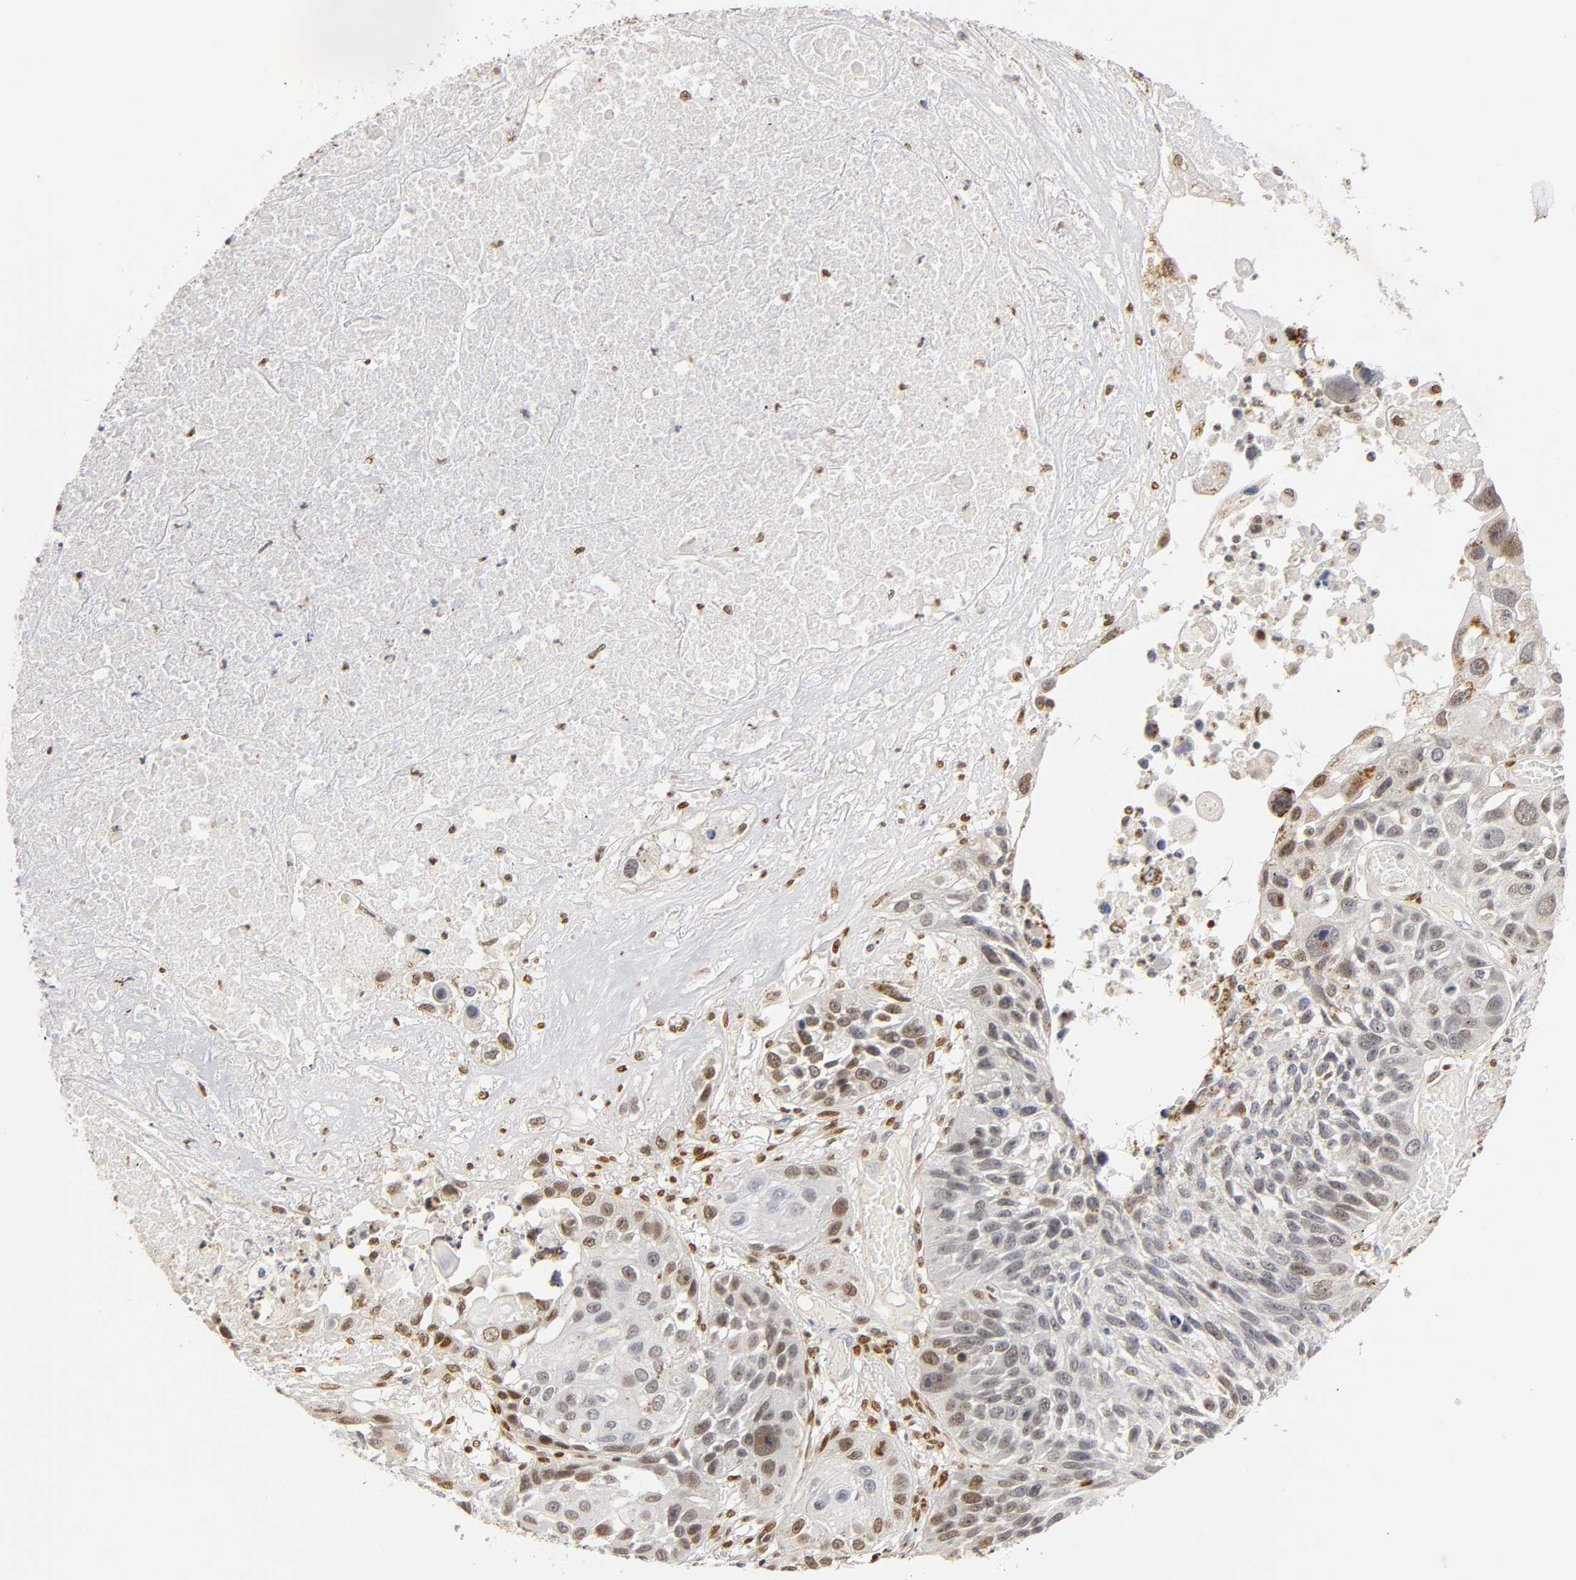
{"staining": {"intensity": "weak", "quantity": "25%-75%", "location": "nuclear"}, "tissue": "lung cancer", "cell_type": "Tumor cells", "image_type": "cancer", "snomed": [{"axis": "morphology", "description": "Squamous cell carcinoma, NOS"}, {"axis": "topography", "description": "Lung"}], "caption": "Immunohistochemistry (IHC) staining of squamous cell carcinoma (lung), which displays low levels of weak nuclear positivity in approximately 25%-75% of tumor cells indicating weak nuclear protein staining. The staining was performed using DAB (3,3'-diaminobenzidine) (brown) for protein detection and nuclei were counterstained in hematoxylin (blue).", "gene": "RUNX1", "patient": {"sex": "male", "age": 71}}